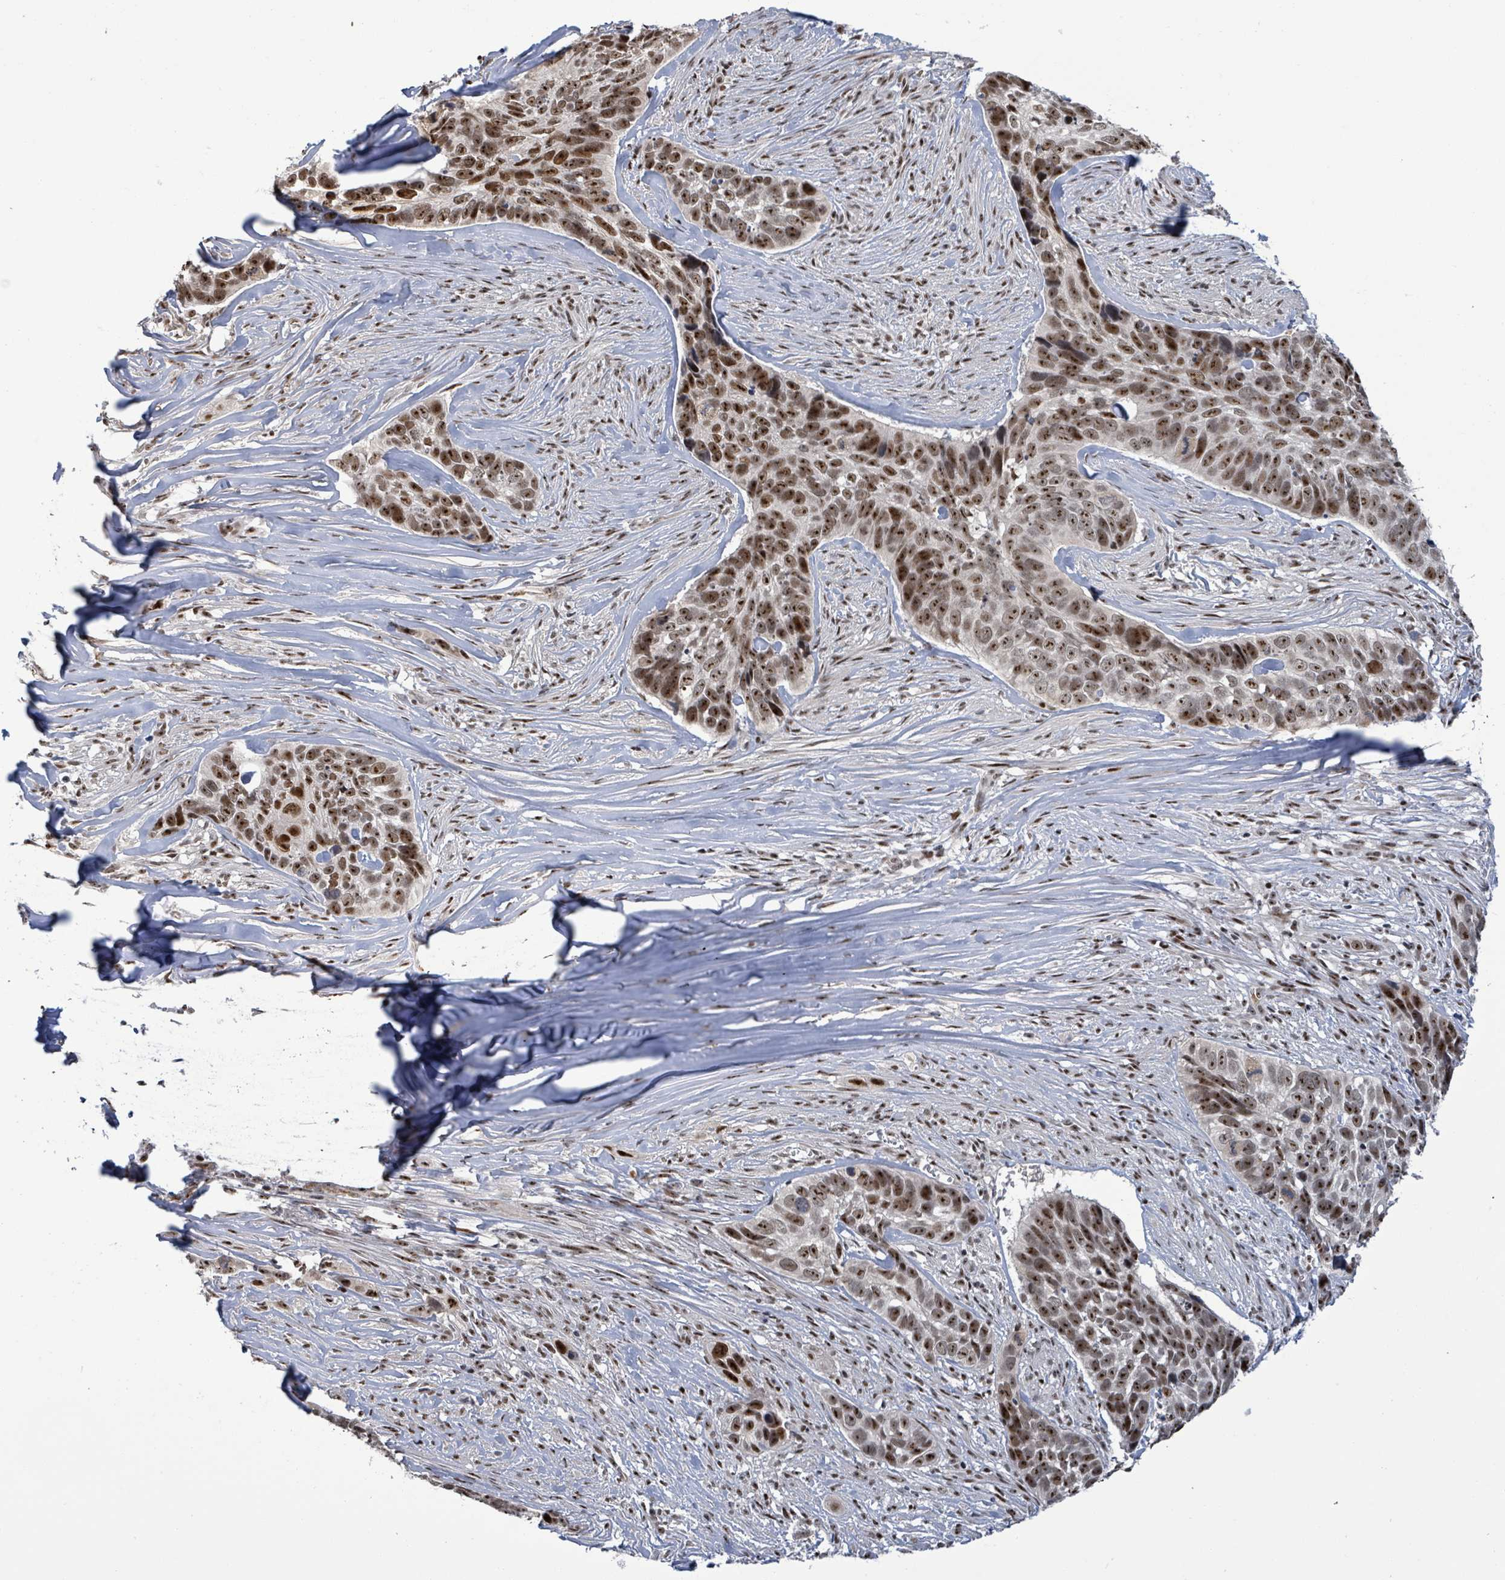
{"staining": {"intensity": "strong", "quantity": ">75%", "location": "nuclear"}, "tissue": "skin cancer", "cell_type": "Tumor cells", "image_type": "cancer", "snomed": [{"axis": "morphology", "description": "Basal cell carcinoma"}, {"axis": "topography", "description": "Skin"}], "caption": "IHC image of basal cell carcinoma (skin) stained for a protein (brown), which displays high levels of strong nuclear staining in approximately >75% of tumor cells.", "gene": "RRN3", "patient": {"sex": "female", "age": 82}}